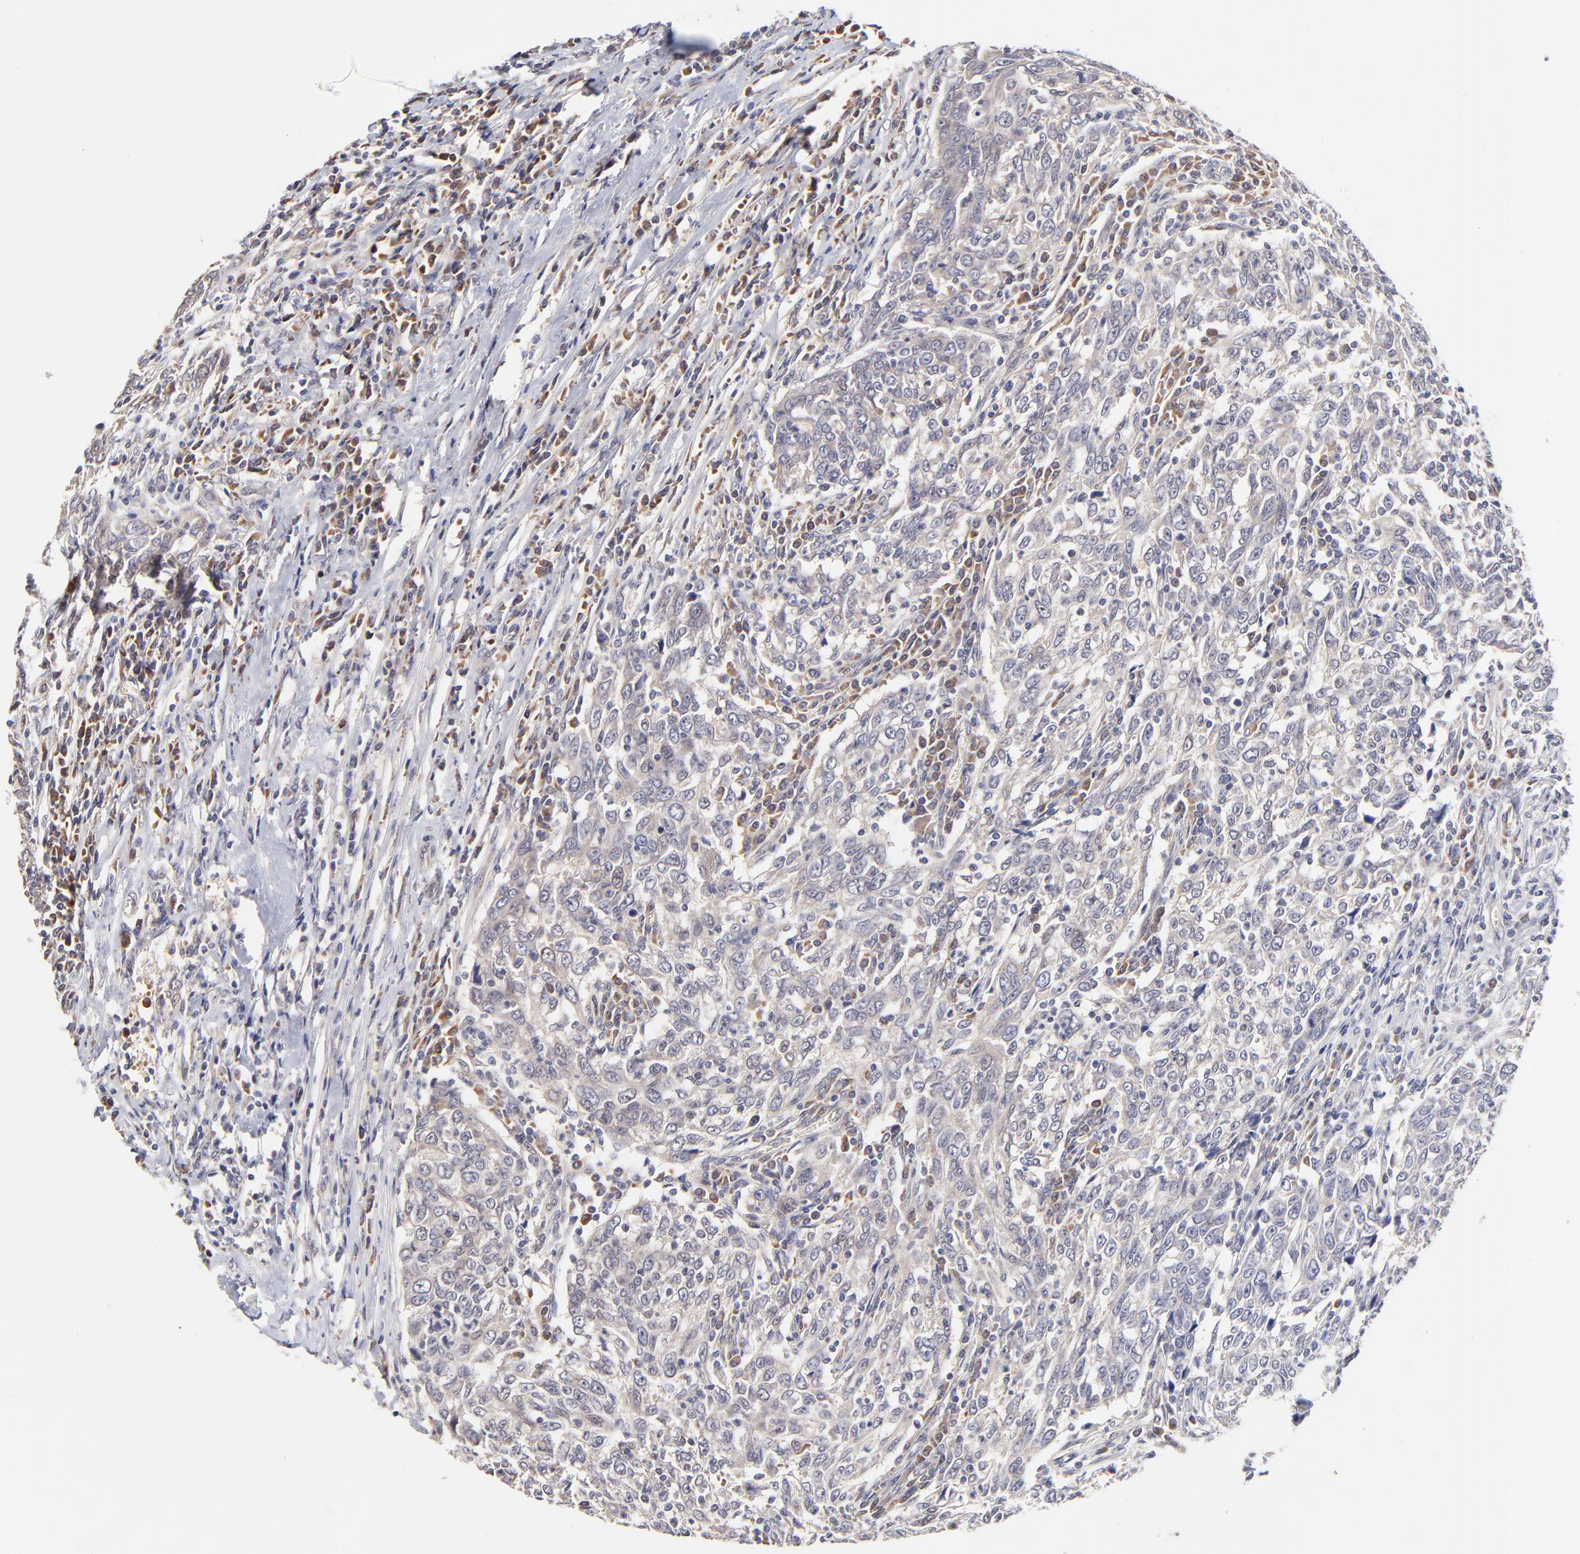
{"staining": {"intensity": "weak", "quantity": ">75%", "location": "cytoplasmic/membranous"}, "tissue": "breast cancer", "cell_type": "Tumor cells", "image_type": "cancer", "snomed": [{"axis": "morphology", "description": "Duct carcinoma"}, {"axis": "topography", "description": "Breast"}], "caption": "Protein expression analysis of breast cancer shows weak cytoplasmic/membranous expression in approximately >75% of tumor cells.", "gene": "ZNF10", "patient": {"sex": "female", "age": 50}}